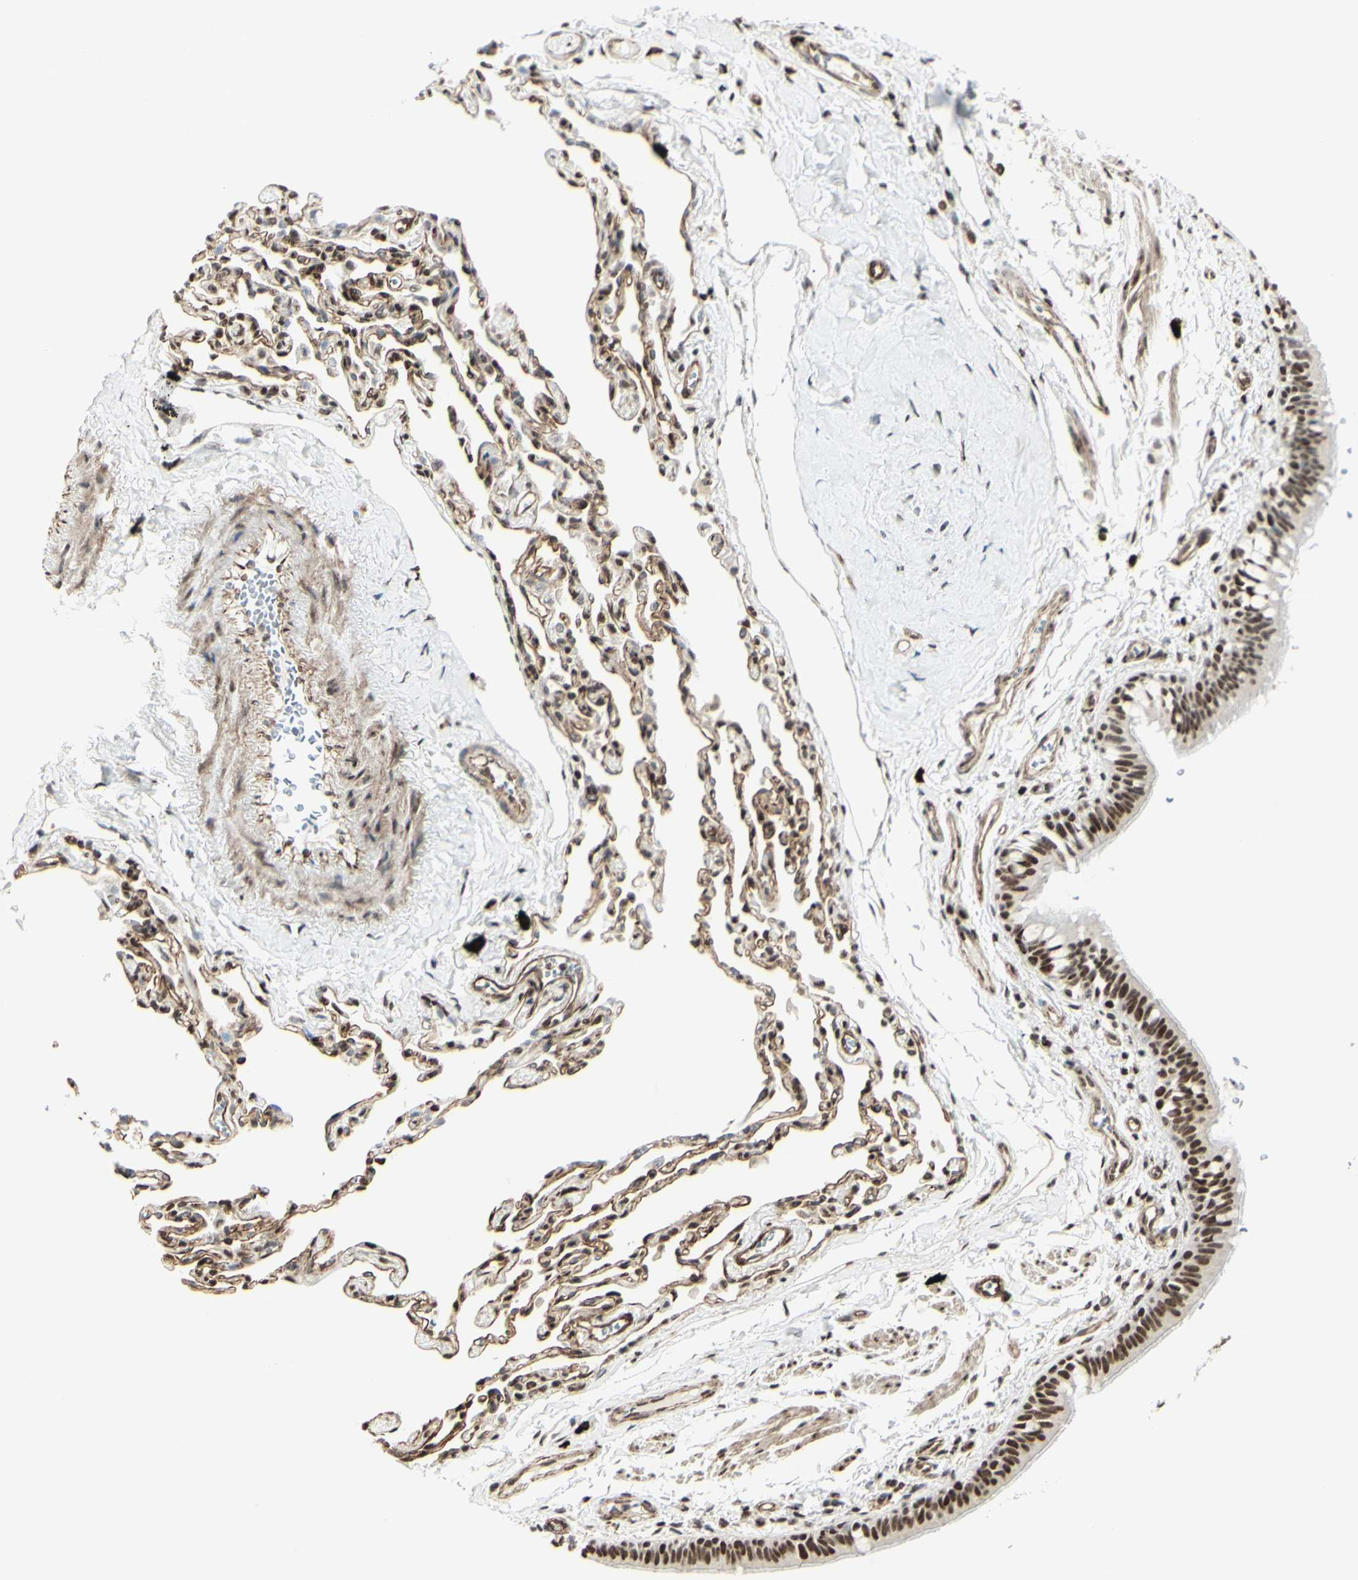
{"staining": {"intensity": "moderate", "quantity": ">75%", "location": "cytoplasmic/membranous,nuclear"}, "tissue": "bronchus", "cell_type": "Respiratory epithelial cells", "image_type": "normal", "snomed": [{"axis": "morphology", "description": "Normal tissue, NOS"}, {"axis": "topography", "description": "Bronchus"}, {"axis": "topography", "description": "Lung"}], "caption": "Immunohistochemistry (IHC) staining of normal bronchus, which exhibits medium levels of moderate cytoplasmic/membranous,nuclear expression in about >75% of respiratory epithelial cells indicating moderate cytoplasmic/membranous,nuclear protein expression. The staining was performed using DAB (brown) for protein detection and nuclei were counterstained in hematoxylin (blue).", "gene": "ZMYM6", "patient": {"sex": "male", "age": 64}}